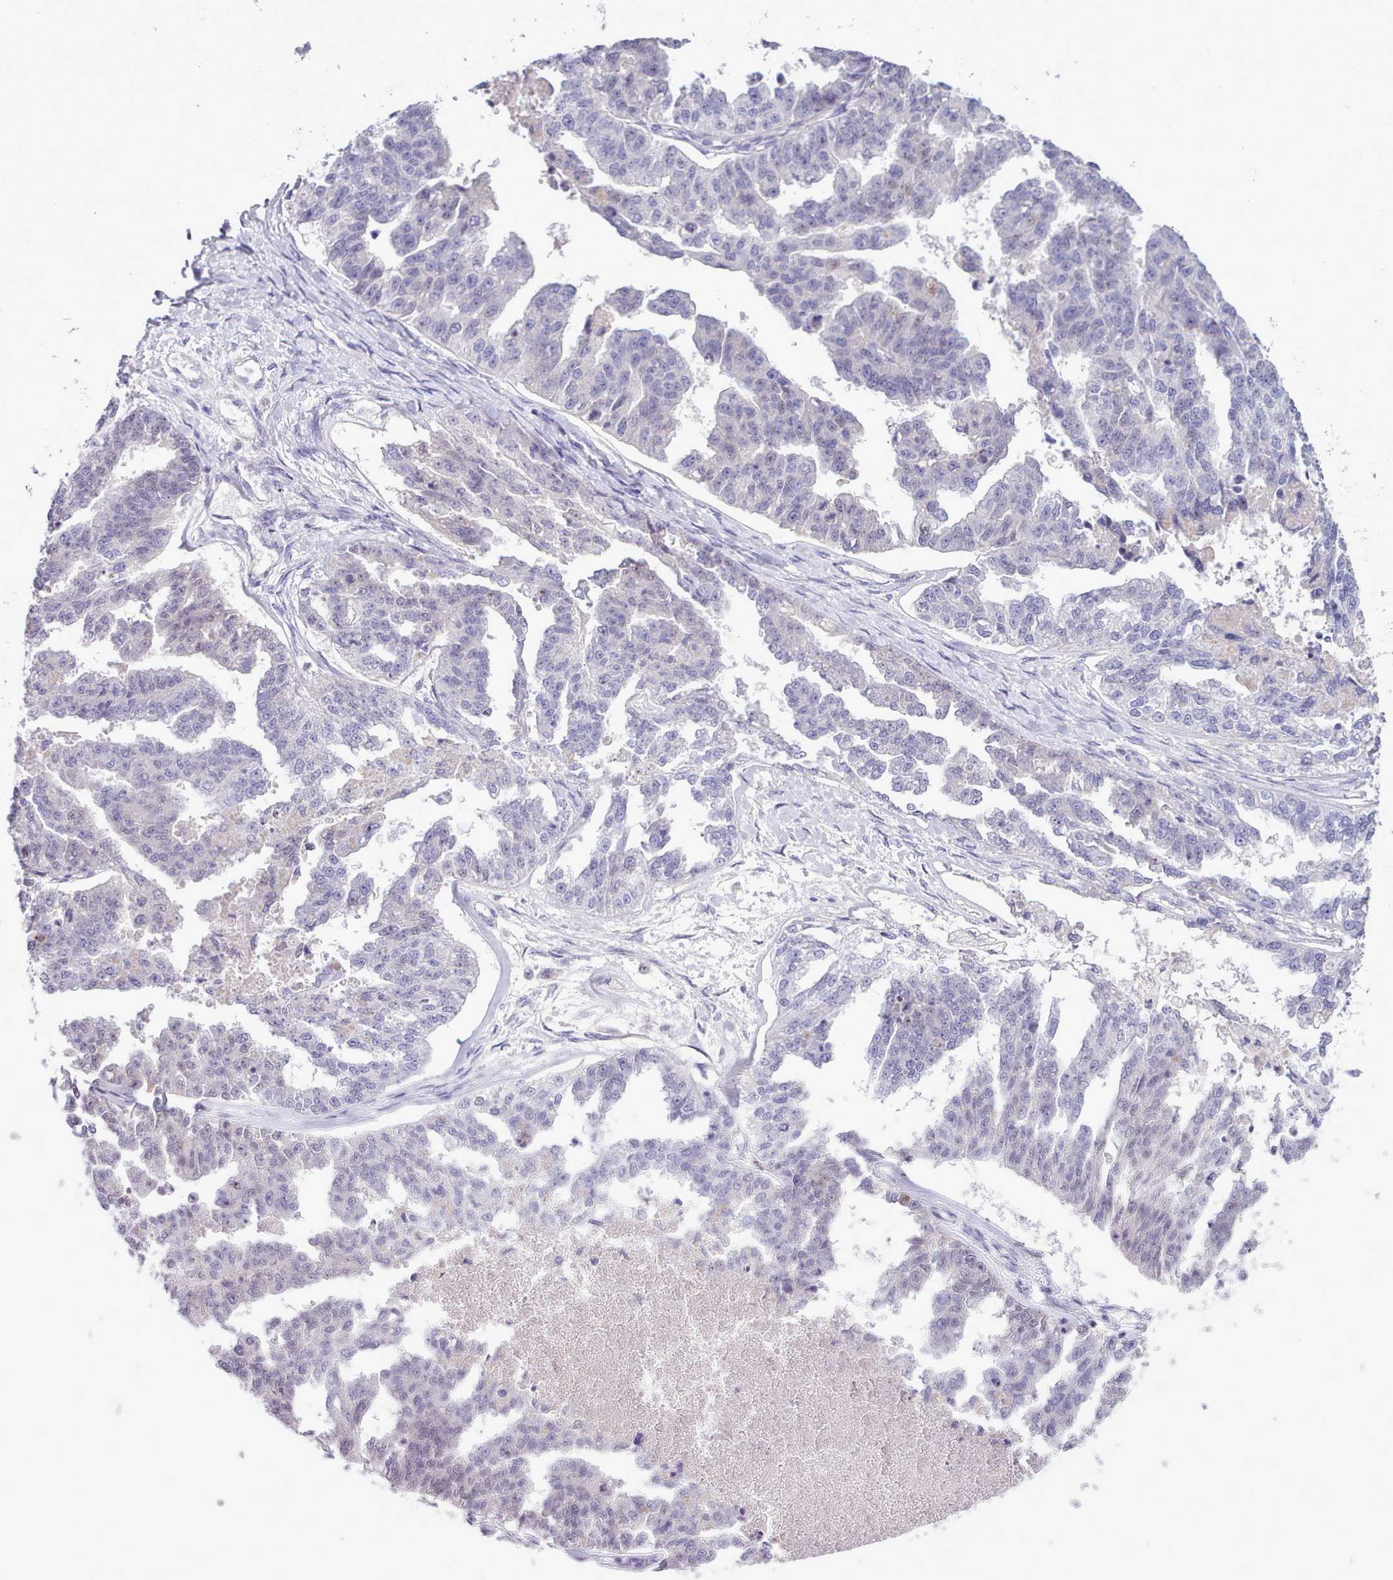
{"staining": {"intensity": "negative", "quantity": "none", "location": "none"}, "tissue": "ovarian cancer", "cell_type": "Tumor cells", "image_type": "cancer", "snomed": [{"axis": "morphology", "description": "Cystadenocarcinoma, serous, NOS"}, {"axis": "topography", "description": "Ovary"}], "caption": "DAB immunohistochemical staining of human ovarian cancer reveals no significant staining in tumor cells.", "gene": "CYP2A13", "patient": {"sex": "female", "age": 58}}